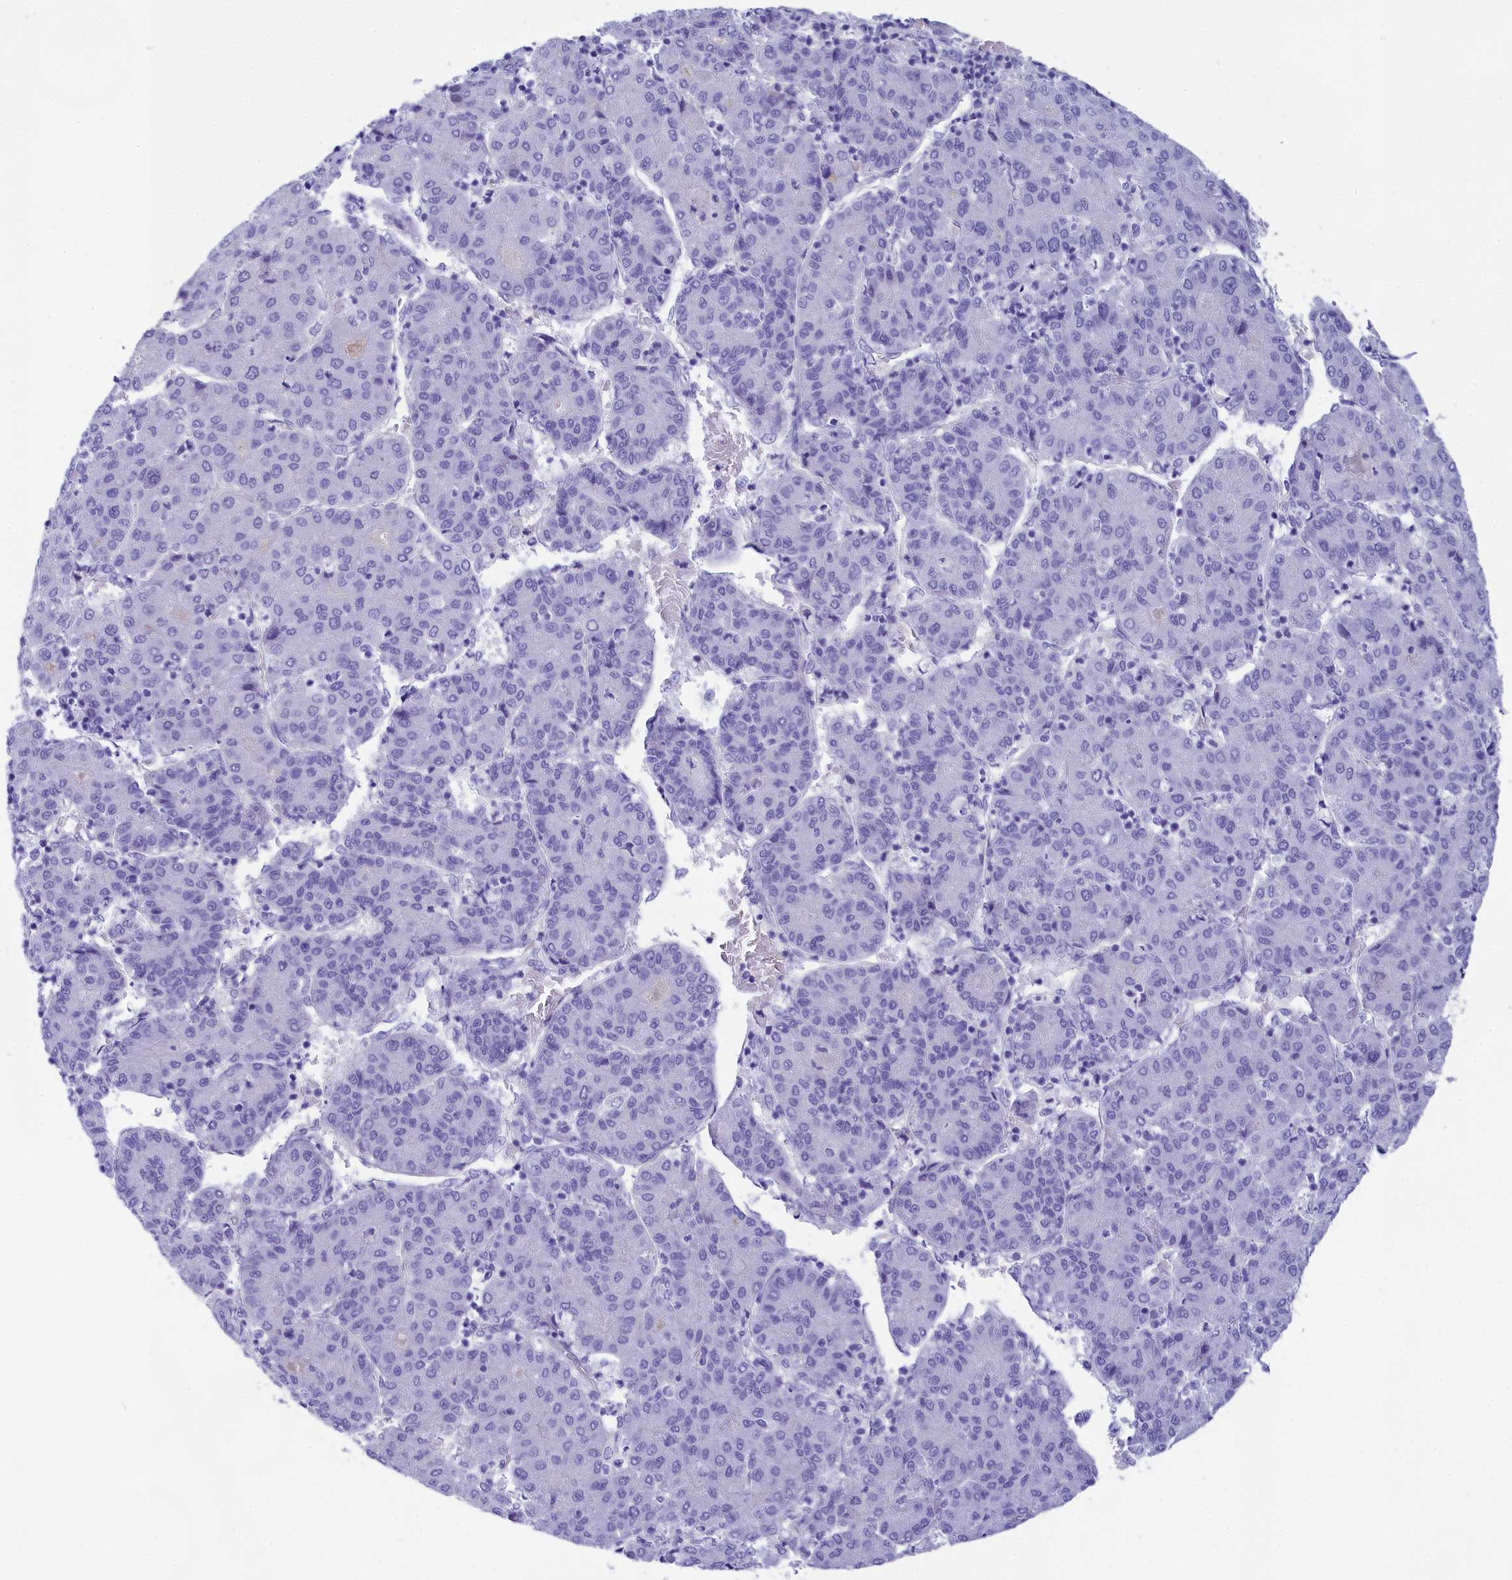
{"staining": {"intensity": "negative", "quantity": "none", "location": "none"}, "tissue": "liver cancer", "cell_type": "Tumor cells", "image_type": "cancer", "snomed": [{"axis": "morphology", "description": "Carcinoma, Hepatocellular, NOS"}, {"axis": "topography", "description": "Liver"}], "caption": "Human liver hepatocellular carcinoma stained for a protein using IHC reveals no staining in tumor cells.", "gene": "TACSTD2", "patient": {"sex": "male", "age": 65}}